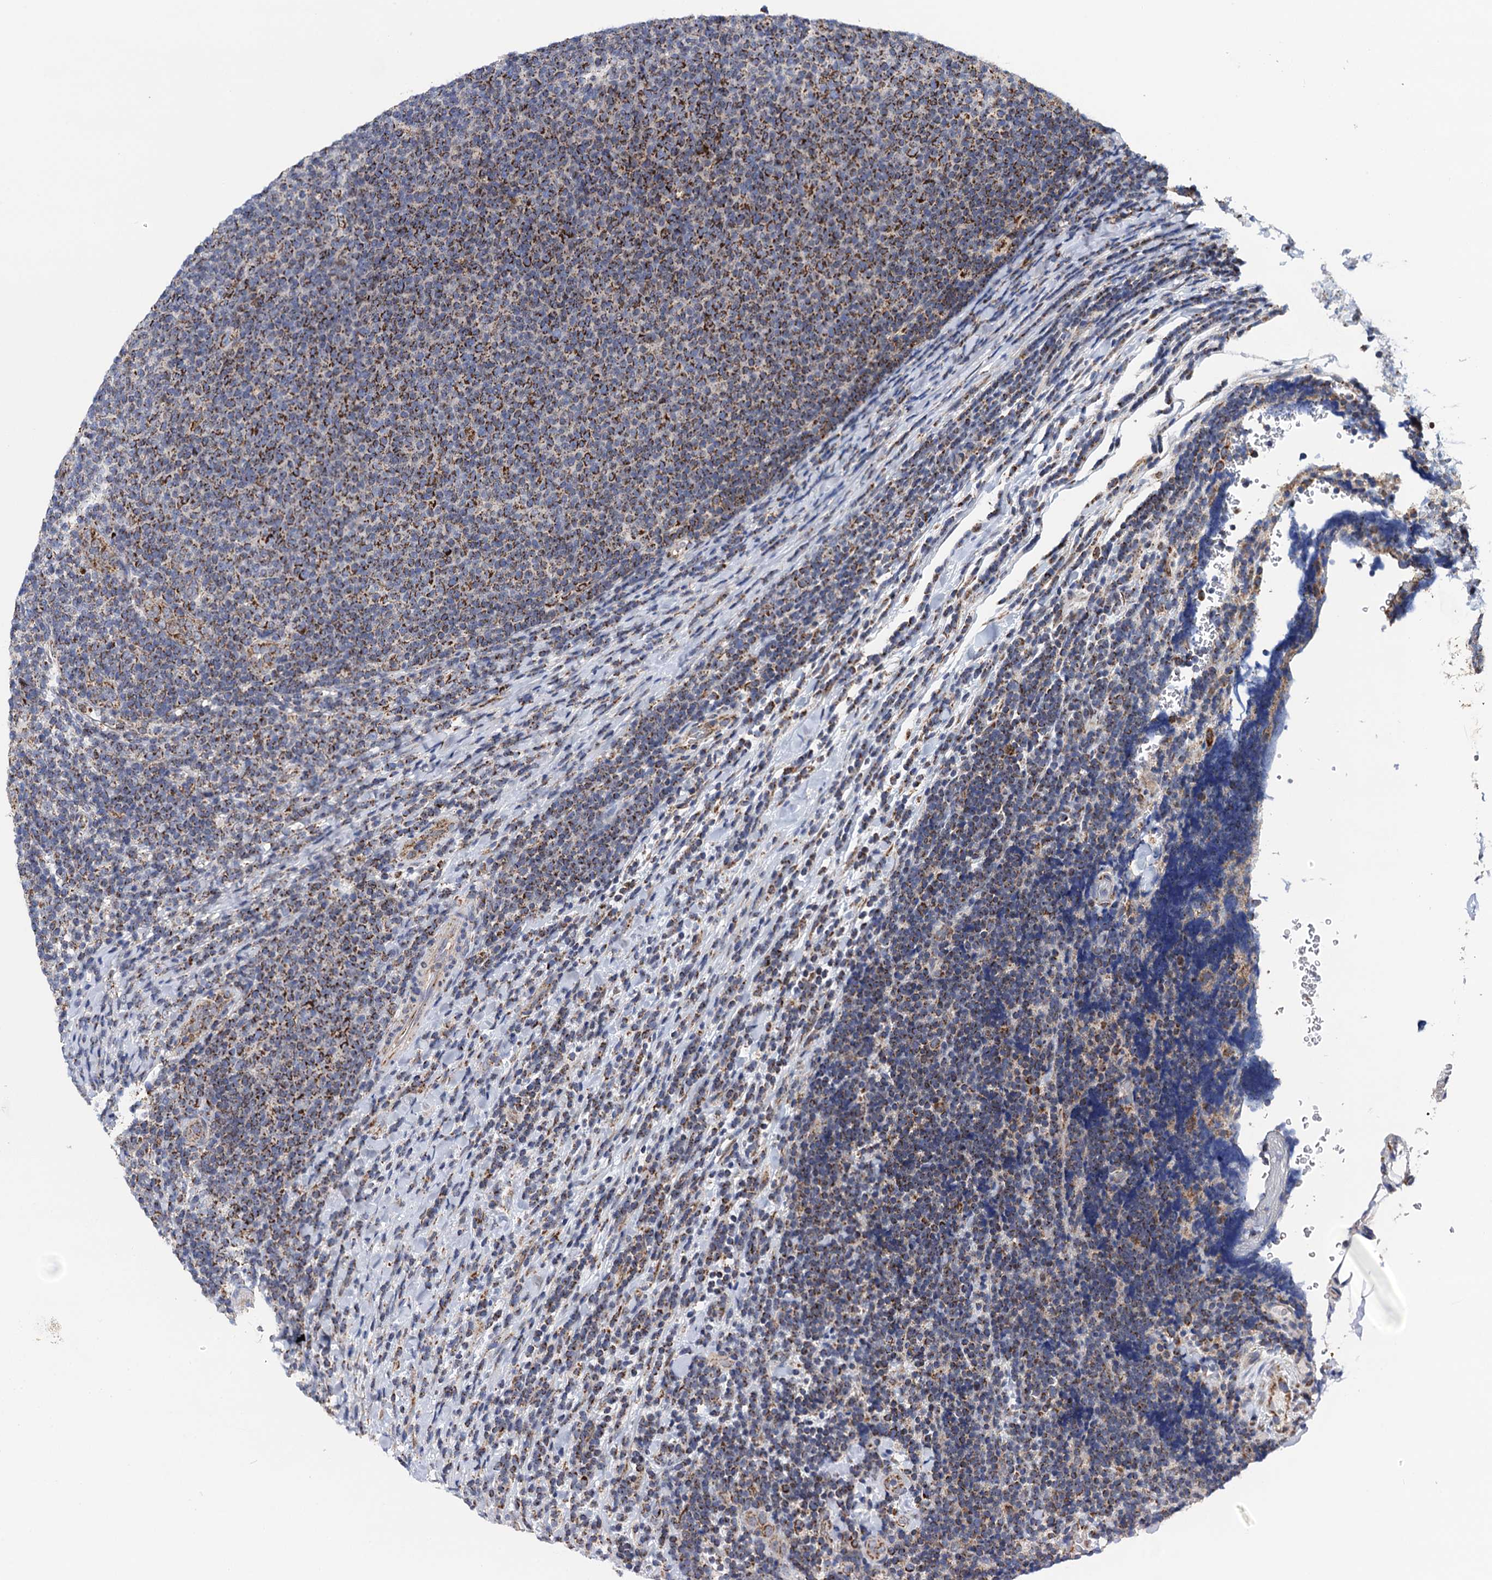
{"staining": {"intensity": "moderate", "quantity": "25%-75%", "location": "cytoplasmic/membranous"}, "tissue": "lymphoma", "cell_type": "Tumor cells", "image_type": "cancer", "snomed": [{"axis": "morphology", "description": "Malignant lymphoma, non-Hodgkin's type, Low grade"}, {"axis": "topography", "description": "Lymph node"}], "caption": "The immunohistochemical stain highlights moderate cytoplasmic/membranous expression in tumor cells of malignant lymphoma, non-Hodgkin's type (low-grade) tissue. (Stains: DAB (3,3'-diaminobenzidine) in brown, nuclei in blue, Microscopy: brightfield microscopy at high magnification).", "gene": "PTCD3", "patient": {"sex": "male", "age": 66}}